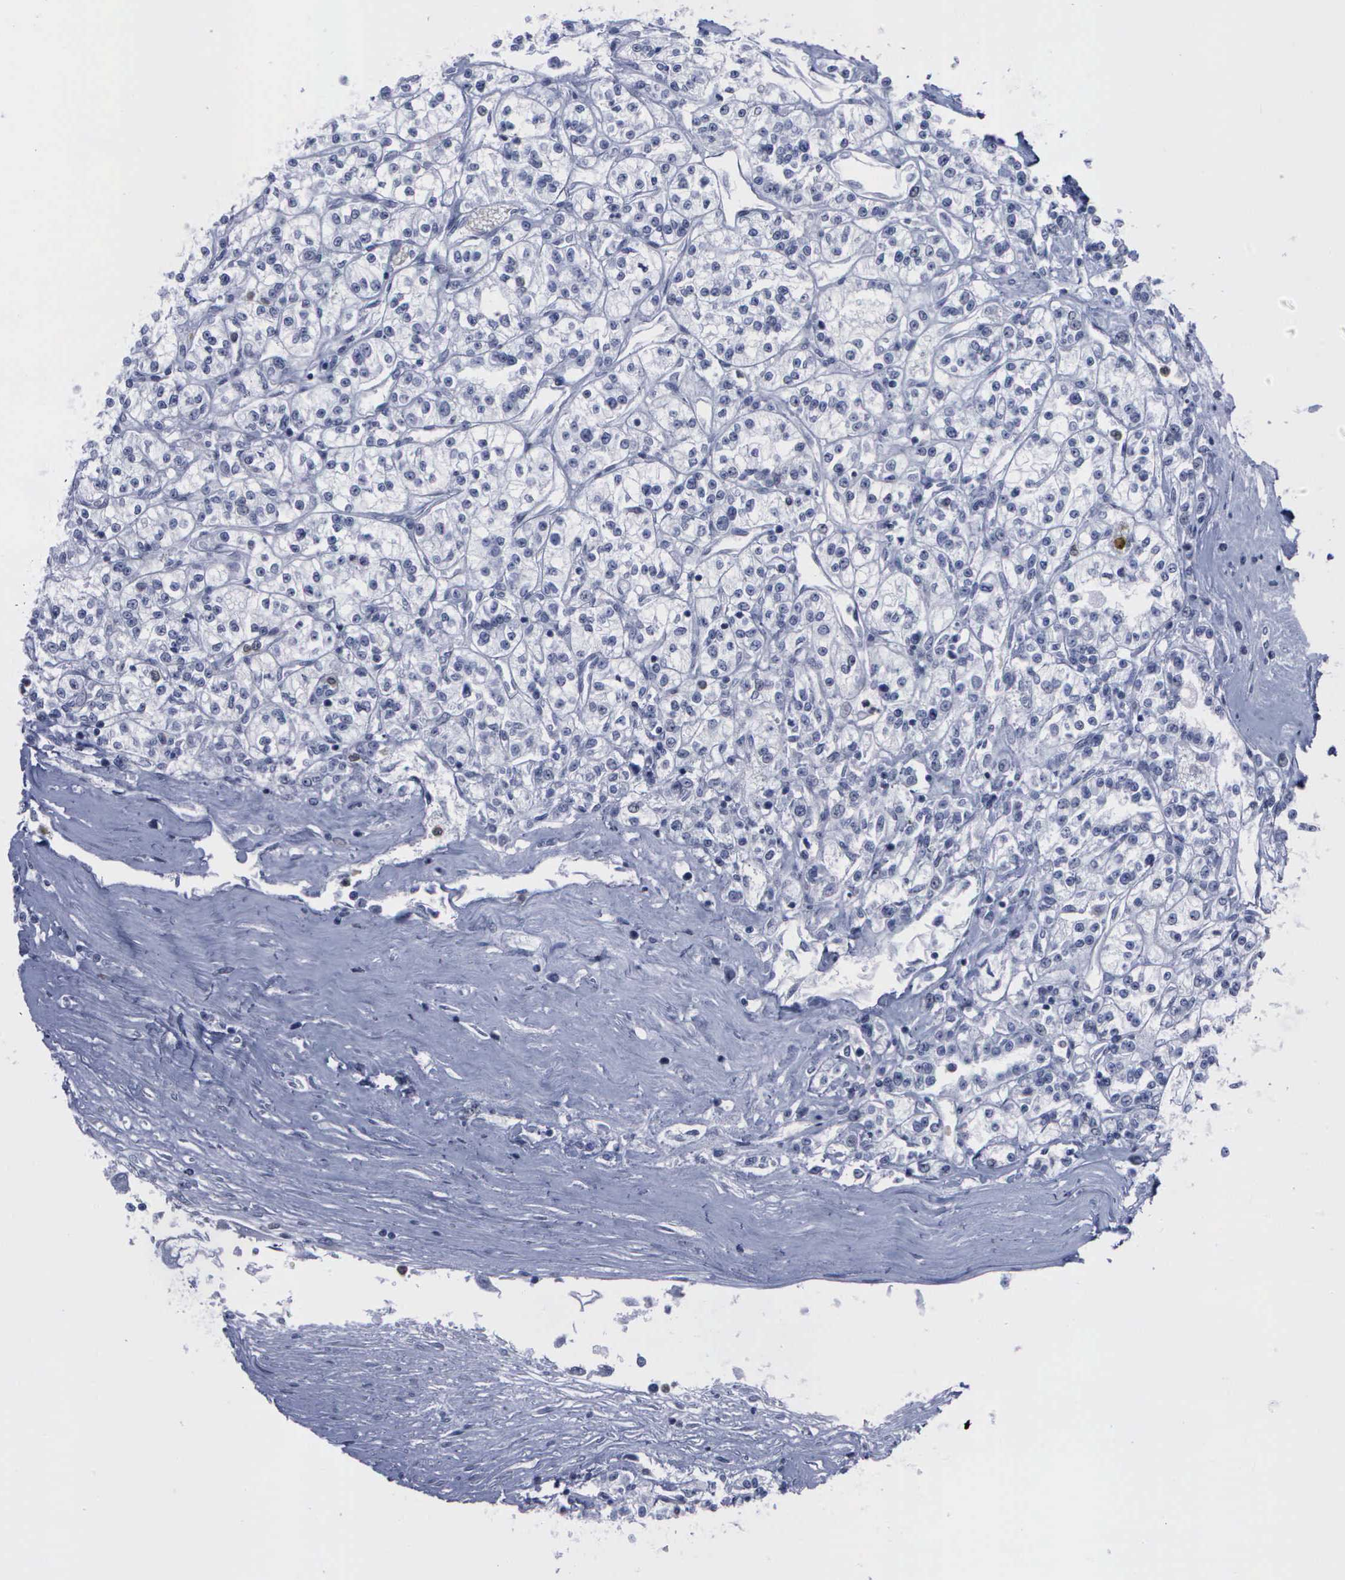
{"staining": {"intensity": "negative", "quantity": "none", "location": "none"}, "tissue": "renal cancer", "cell_type": "Tumor cells", "image_type": "cancer", "snomed": [{"axis": "morphology", "description": "Adenocarcinoma, NOS"}, {"axis": "topography", "description": "Kidney"}], "caption": "This is an immunohistochemistry (IHC) image of human adenocarcinoma (renal). There is no staining in tumor cells.", "gene": "CSTA", "patient": {"sex": "female", "age": 76}}